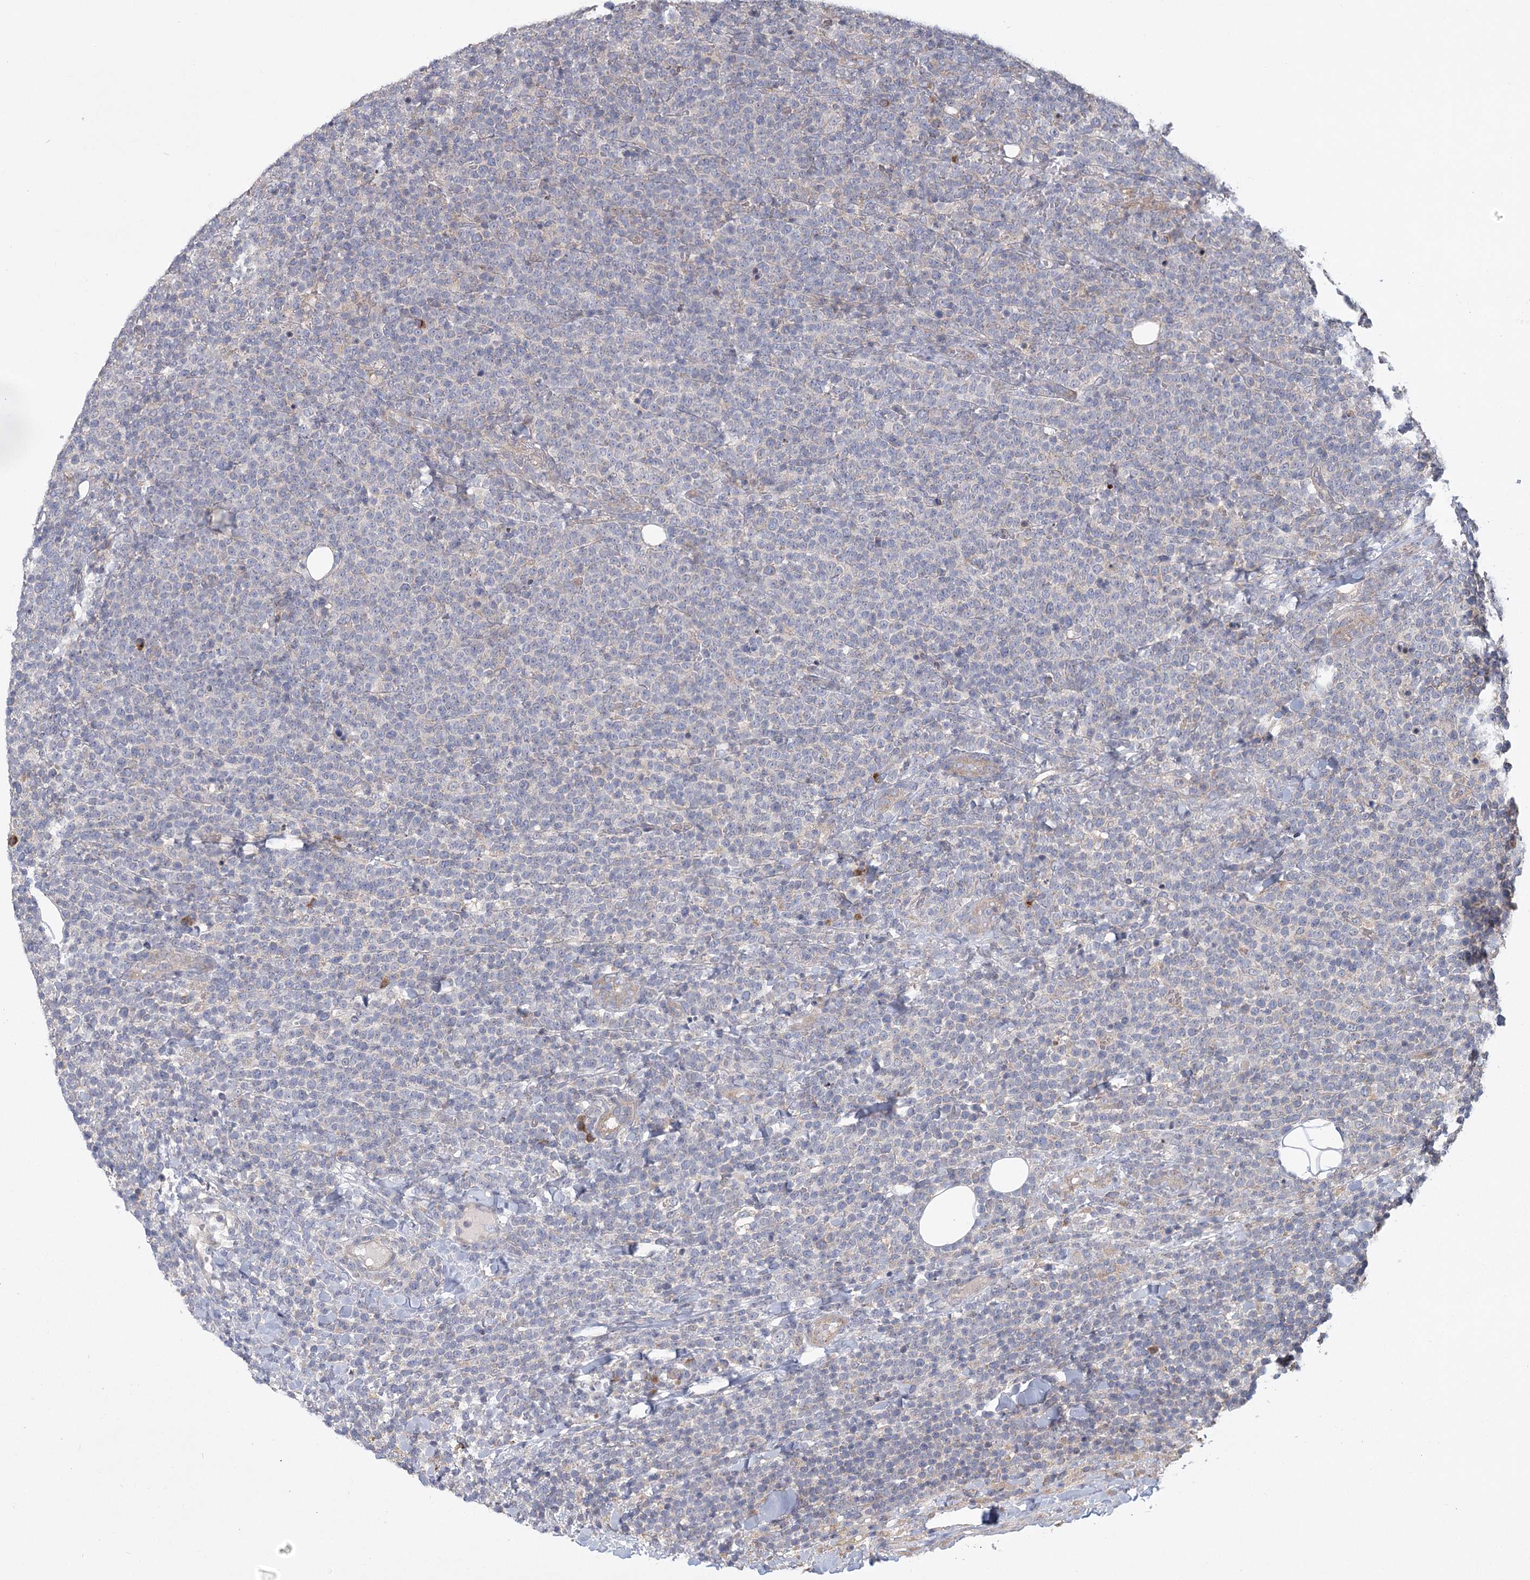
{"staining": {"intensity": "negative", "quantity": "none", "location": "none"}, "tissue": "lymphoma", "cell_type": "Tumor cells", "image_type": "cancer", "snomed": [{"axis": "morphology", "description": "Malignant lymphoma, non-Hodgkin's type, High grade"}, {"axis": "topography", "description": "Lymph node"}], "caption": "This is an immunohistochemistry histopathology image of human lymphoma. There is no staining in tumor cells.", "gene": "CNTLN", "patient": {"sex": "male", "age": 61}}